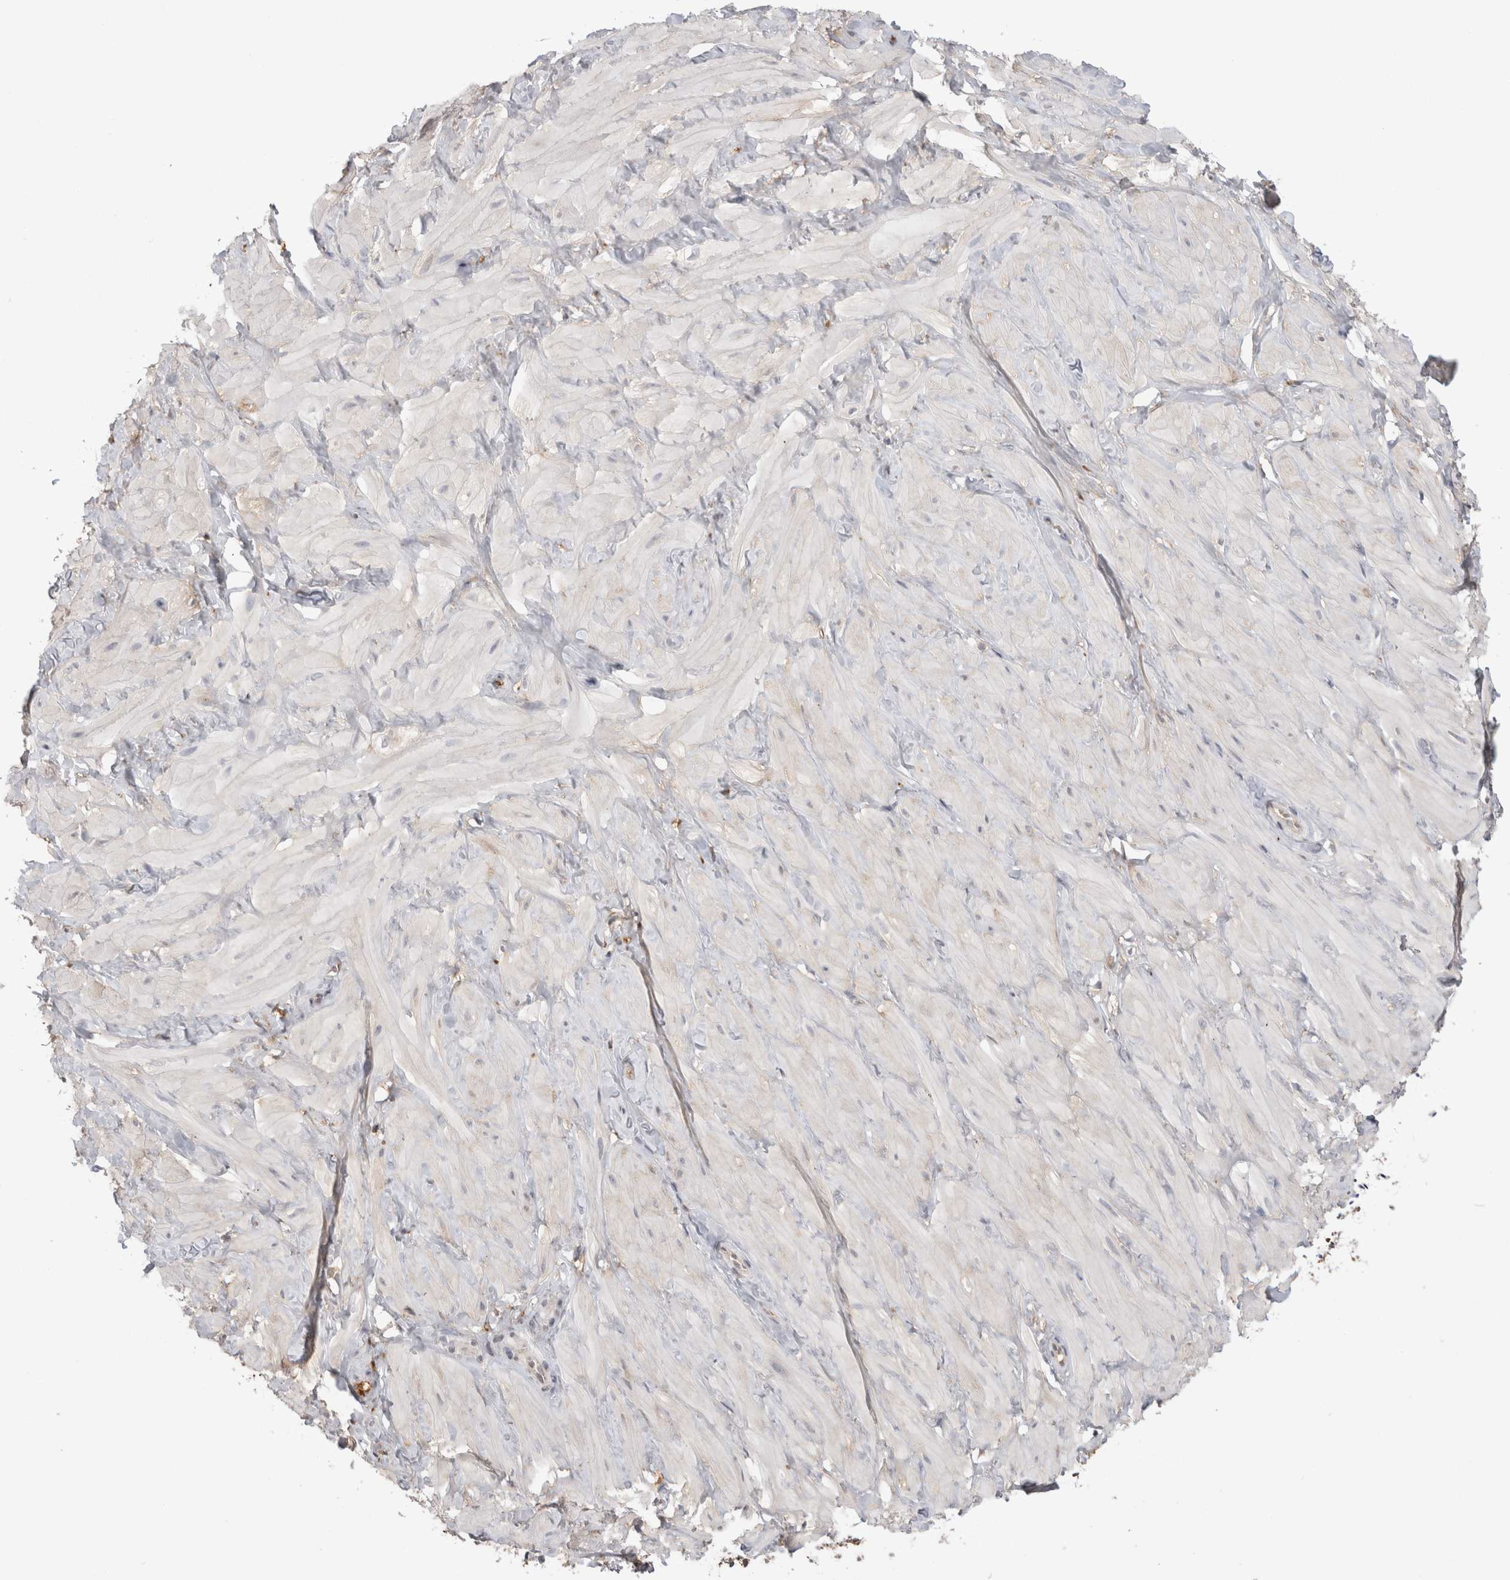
{"staining": {"intensity": "moderate", "quantity": "25%-75%", "location": "cytoplasmic/membranous"}, "tissue": "adipose tissue", "cell_type": "Adipocytes", "image_type": "normal", "snomed": [{"axis": "morphology", "description": "Normal tissue, NOS"}, {"axis": "topography", "description": "Adipose tissue"}, {"axis": "topography", "description": "Vascular tissue"}, {"axis": "topography", "description": "Peripheral nerve tissue"}], "caption": "Immunohistochemistry (DAB (3,3'-diaminobenzidine)) staining of normal adipose tissue reveals moderate cytoplasmic/membranous protein expression in about 25%-75% of adipocytes.", "gene": "PPP3CC", "patient": {"sex": "male", "age": 25}}